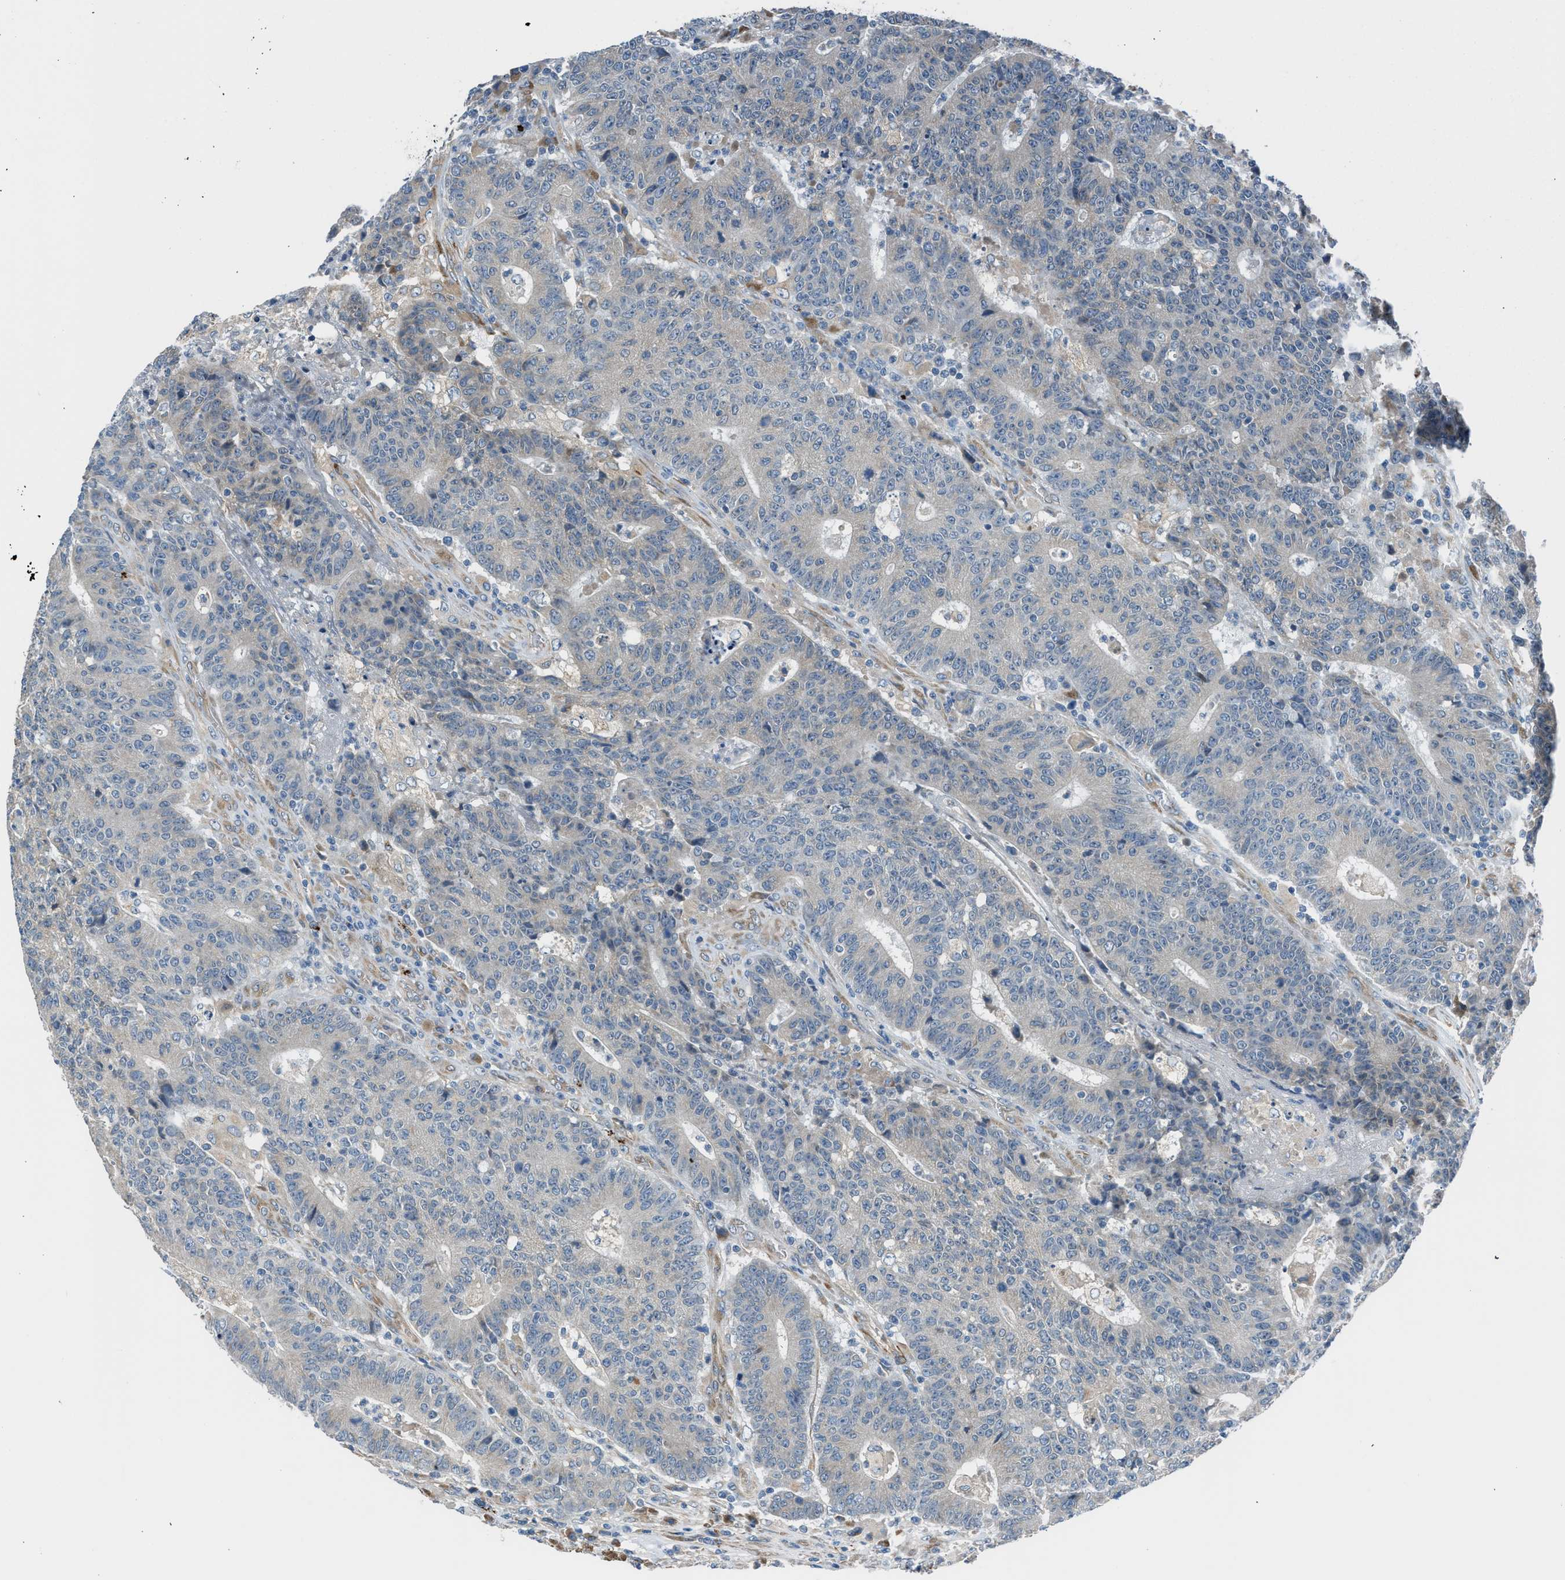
{"staining": {"intensity": "negative", "quantity": "none", "location": "none"}, "tissue": "colorectal cancer", "cell_type": "Tumor cells", "image_type": "cancer", "snomed": [{"axis": "morphology", "description": "Normal tissue, NOS"}, {"axis": "morphology", "description": "Adenocarcinoma, NOS"}, {"axis": "topography", "description": "Colon"}], "caption": "DAB (3,3'-diaminobenzidine) immunohistochemical staining of human colorectal cancer reveals no significant staining in tumor cells. (DAB (3,3'-diaminobenzidine) IHC, high magnification).", "gene": "LMBR1", "patient": {"sex": "female", "age": 75}}